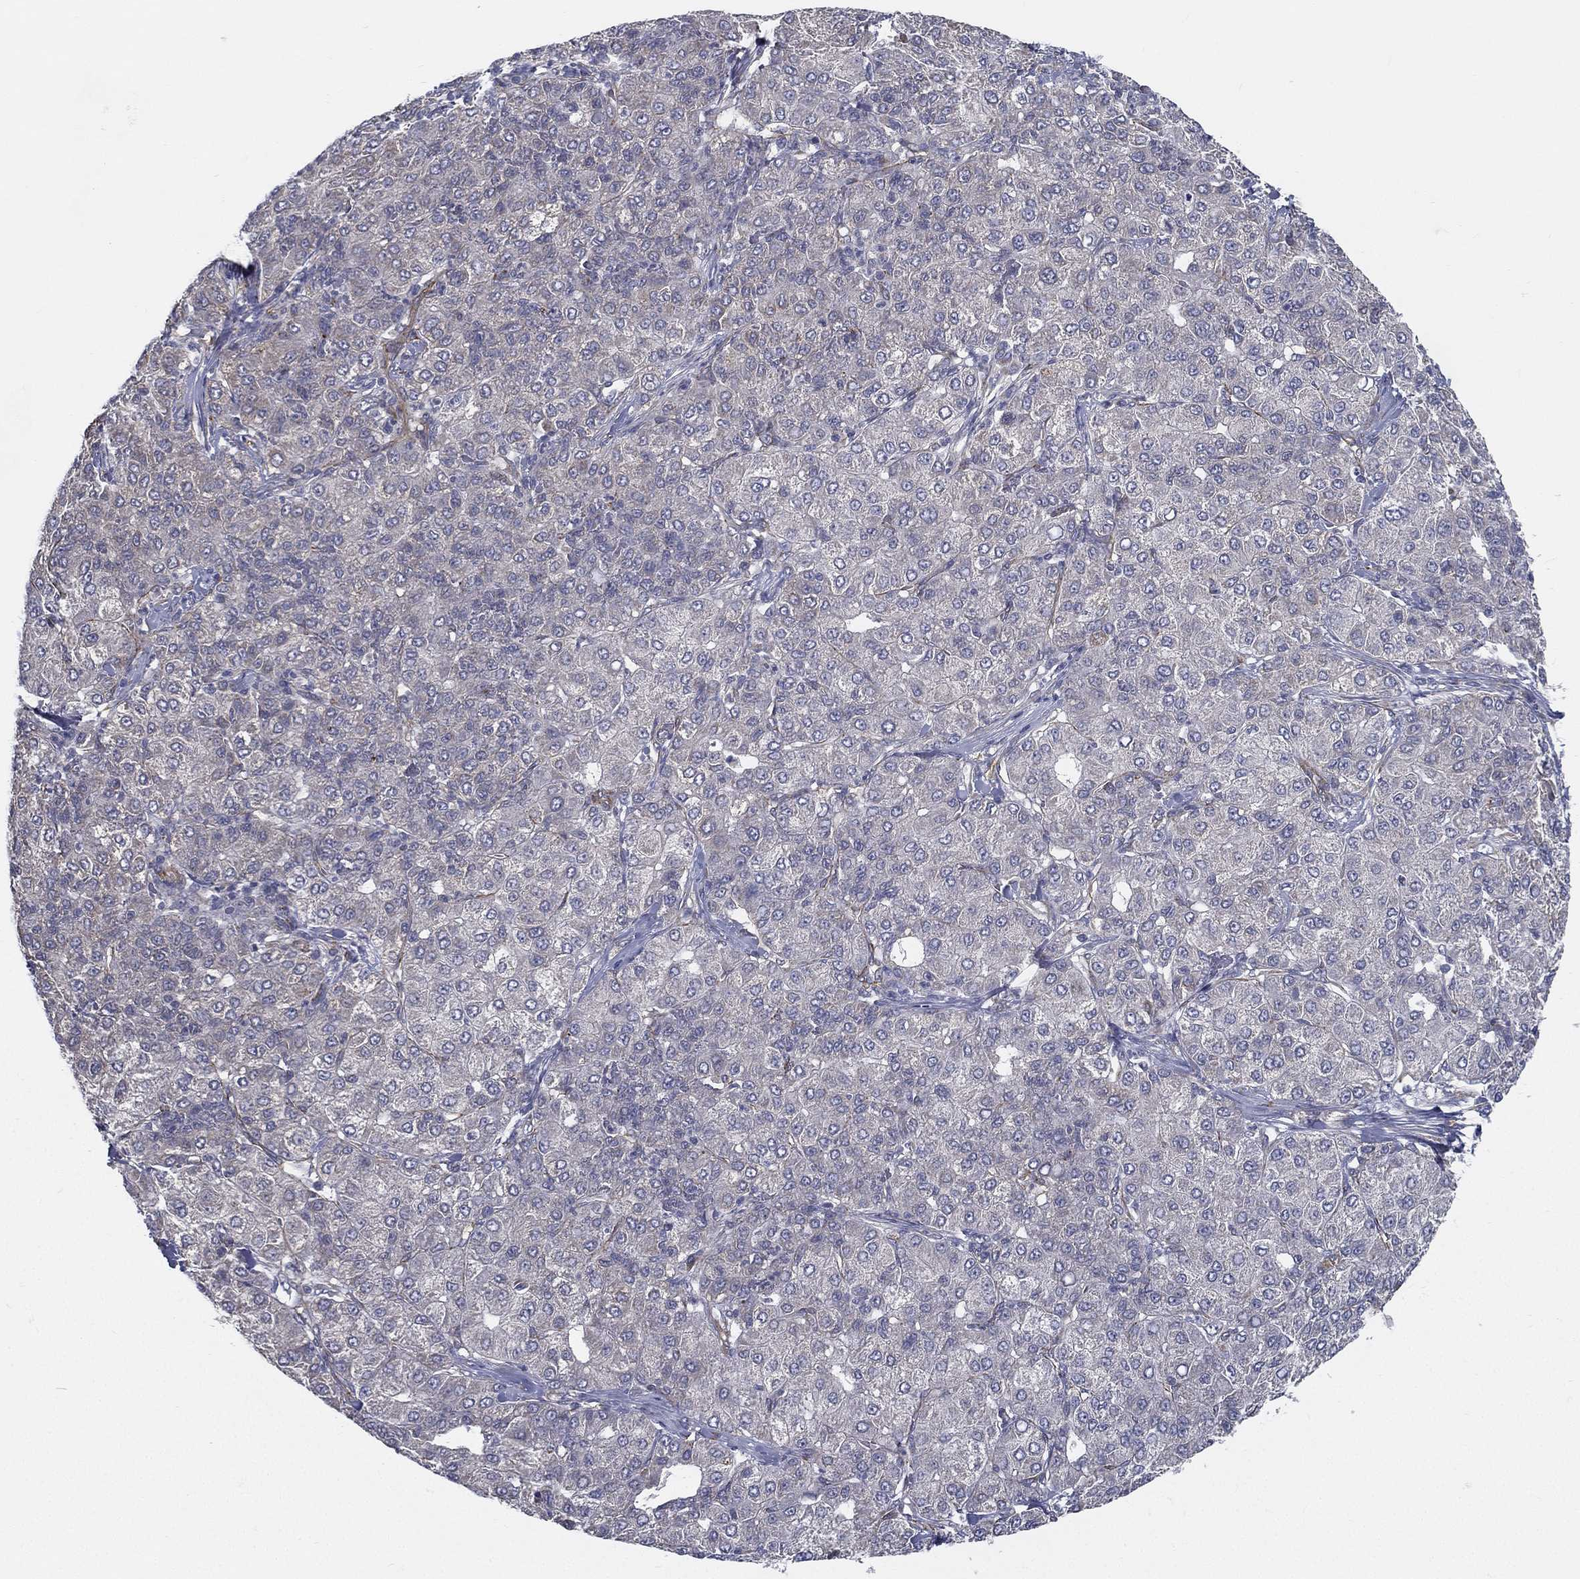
{"staining": {"intensity": "negative", "quantity": "none", "location": "none"}, "tissue": "liver cancer", "cell_type": "Tumor cells", "image_type": "cancer", "snomed": [{"axis": "morphology", "description": "Carcinoma, Hepatocellular, NOS"}, {"axis": "topography", "description": "Liver"}], "caption": "Image shows no significant protein positivity in tumor cells of liver hepatocellular carcinoma.", "gene": "LRRC56", "patient": {"sex": "male", "age": 65}}